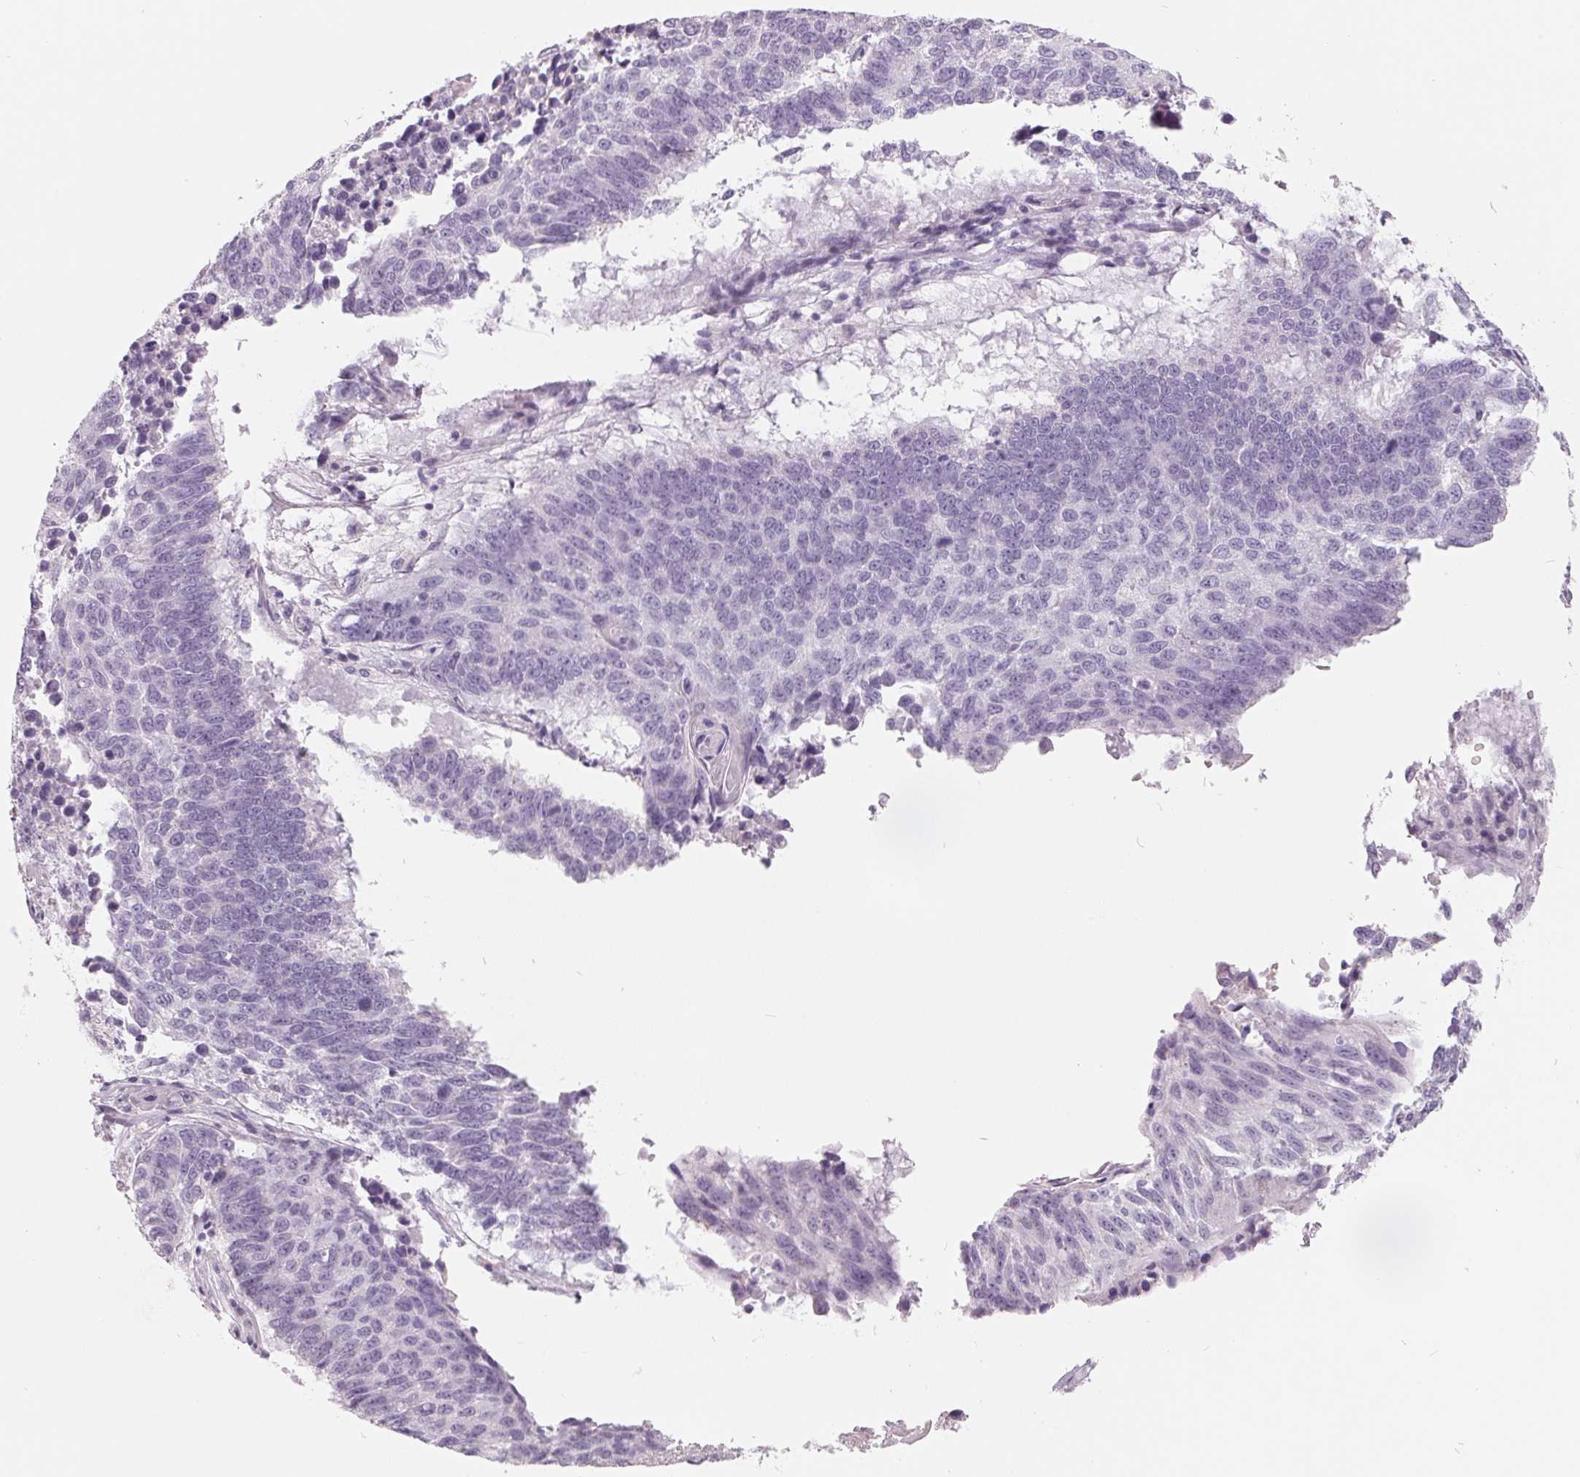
{"staining": {"intensity": "negative", "quantity": "none", "location": "none"}, "tissue": "lung cancer", "cell_type": "Tumor cells", "image_type": "cancer", "snomed": [{"axis": "morphology", "description": "Squamous cell carcinoma, NOS"}, {"axis": "topography", "description": "Lung"}], "caption": "Tumor cells are negative for brown protein staining in lung cancer (squamous cell carcinoma).", "gene": "FTCD", "patient": {"sex": "male", "age": 73}}